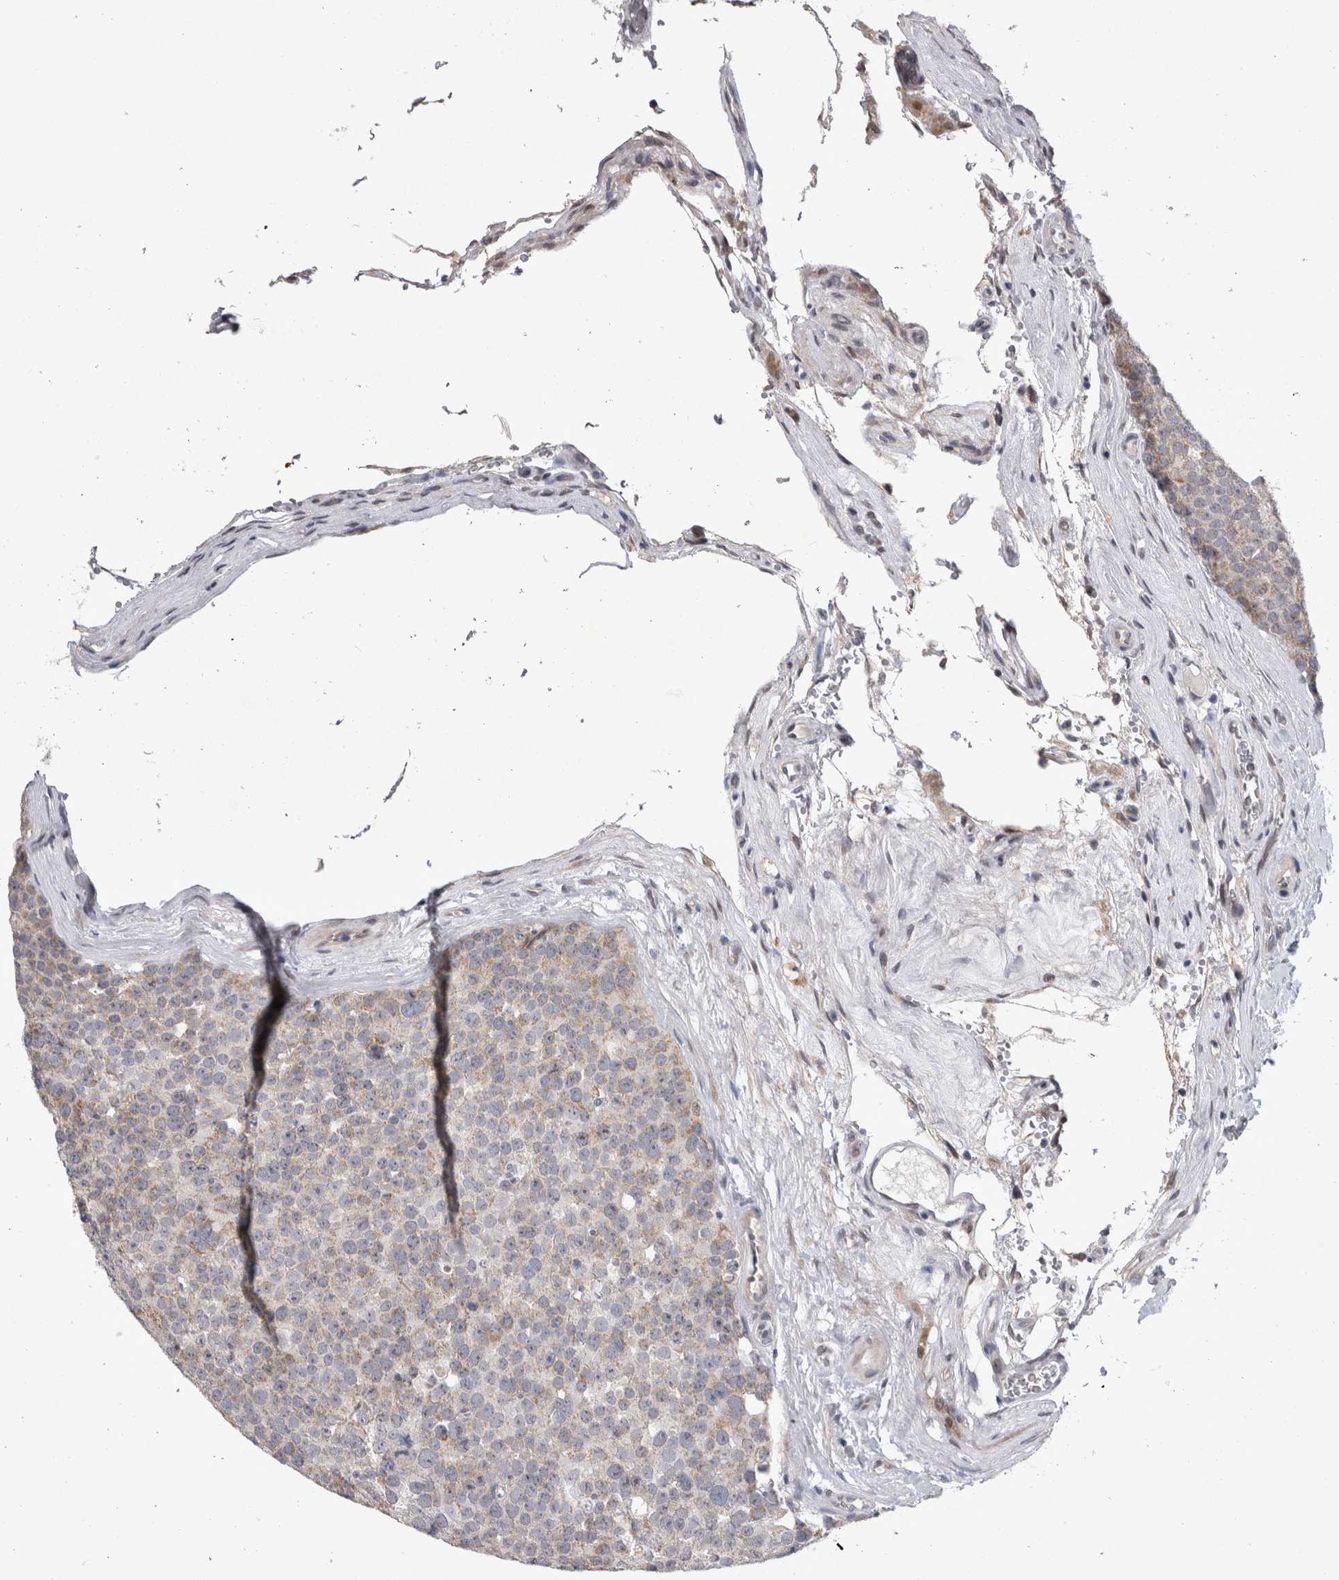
{"staining": {"intensity": "weak", "quantity": "25%-75%", "location": "cytoplasmic/membranous"}, "tissue": "testis cancer", "cell_type": "Tumor cells", "image_type": "cancer", "snomed": [{"axis": "morphology", "description": "Seminoma, NOS"}, {"axis": "topography", "description": "Testis"}], "caption": "This histopathology image shows seminoma (testis) stained with immunohistochemistry to label a protein in brown. The cytoplasmic/membranous of tumor cells show weak positivity for the protein. Nuclei are counter-stained blue.", "gene": "IFI44", "patient": {"sex": "male", "age": 71}}